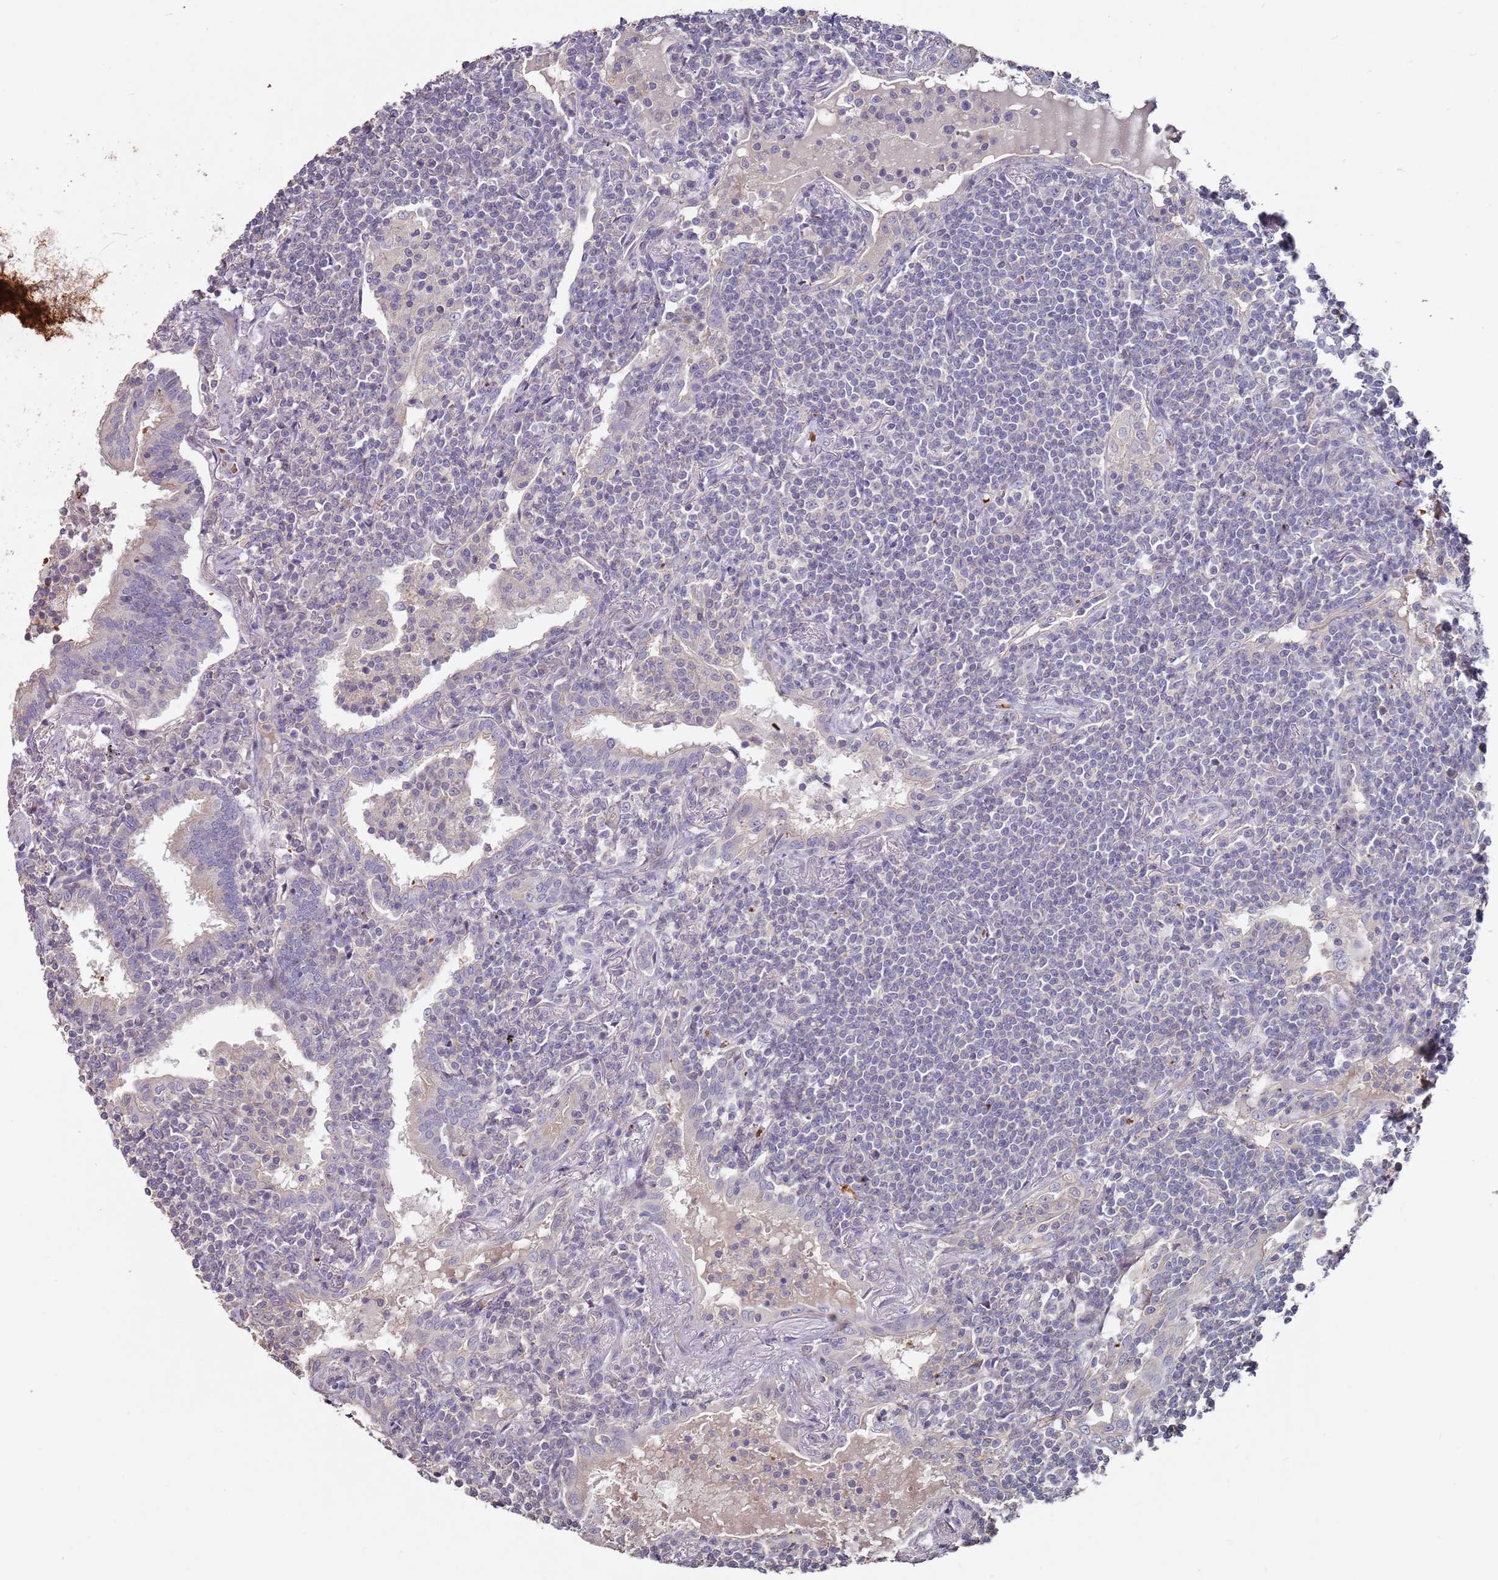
{"staining": {"intensity": "negative", "quantity": "none", "location": "none"}, "tissue": "lymphoma", "cell_type": "Tumor cells", "image_type": "cancer", "snomed": [{"axis": "morphology", "description": "Malignant lymphoma, non-Hodgkin's type, Low grade"}, {"axis": "topography", "description": "Lung"}], "caption": "Immunohistochemistry (IHC) of human malignant lymphoma, non-Hodgkin's type (low-grade) exhibits no staining in tumor cells.", "gene": "LACC1", "patient": {"sex": "female", "age": 71}}